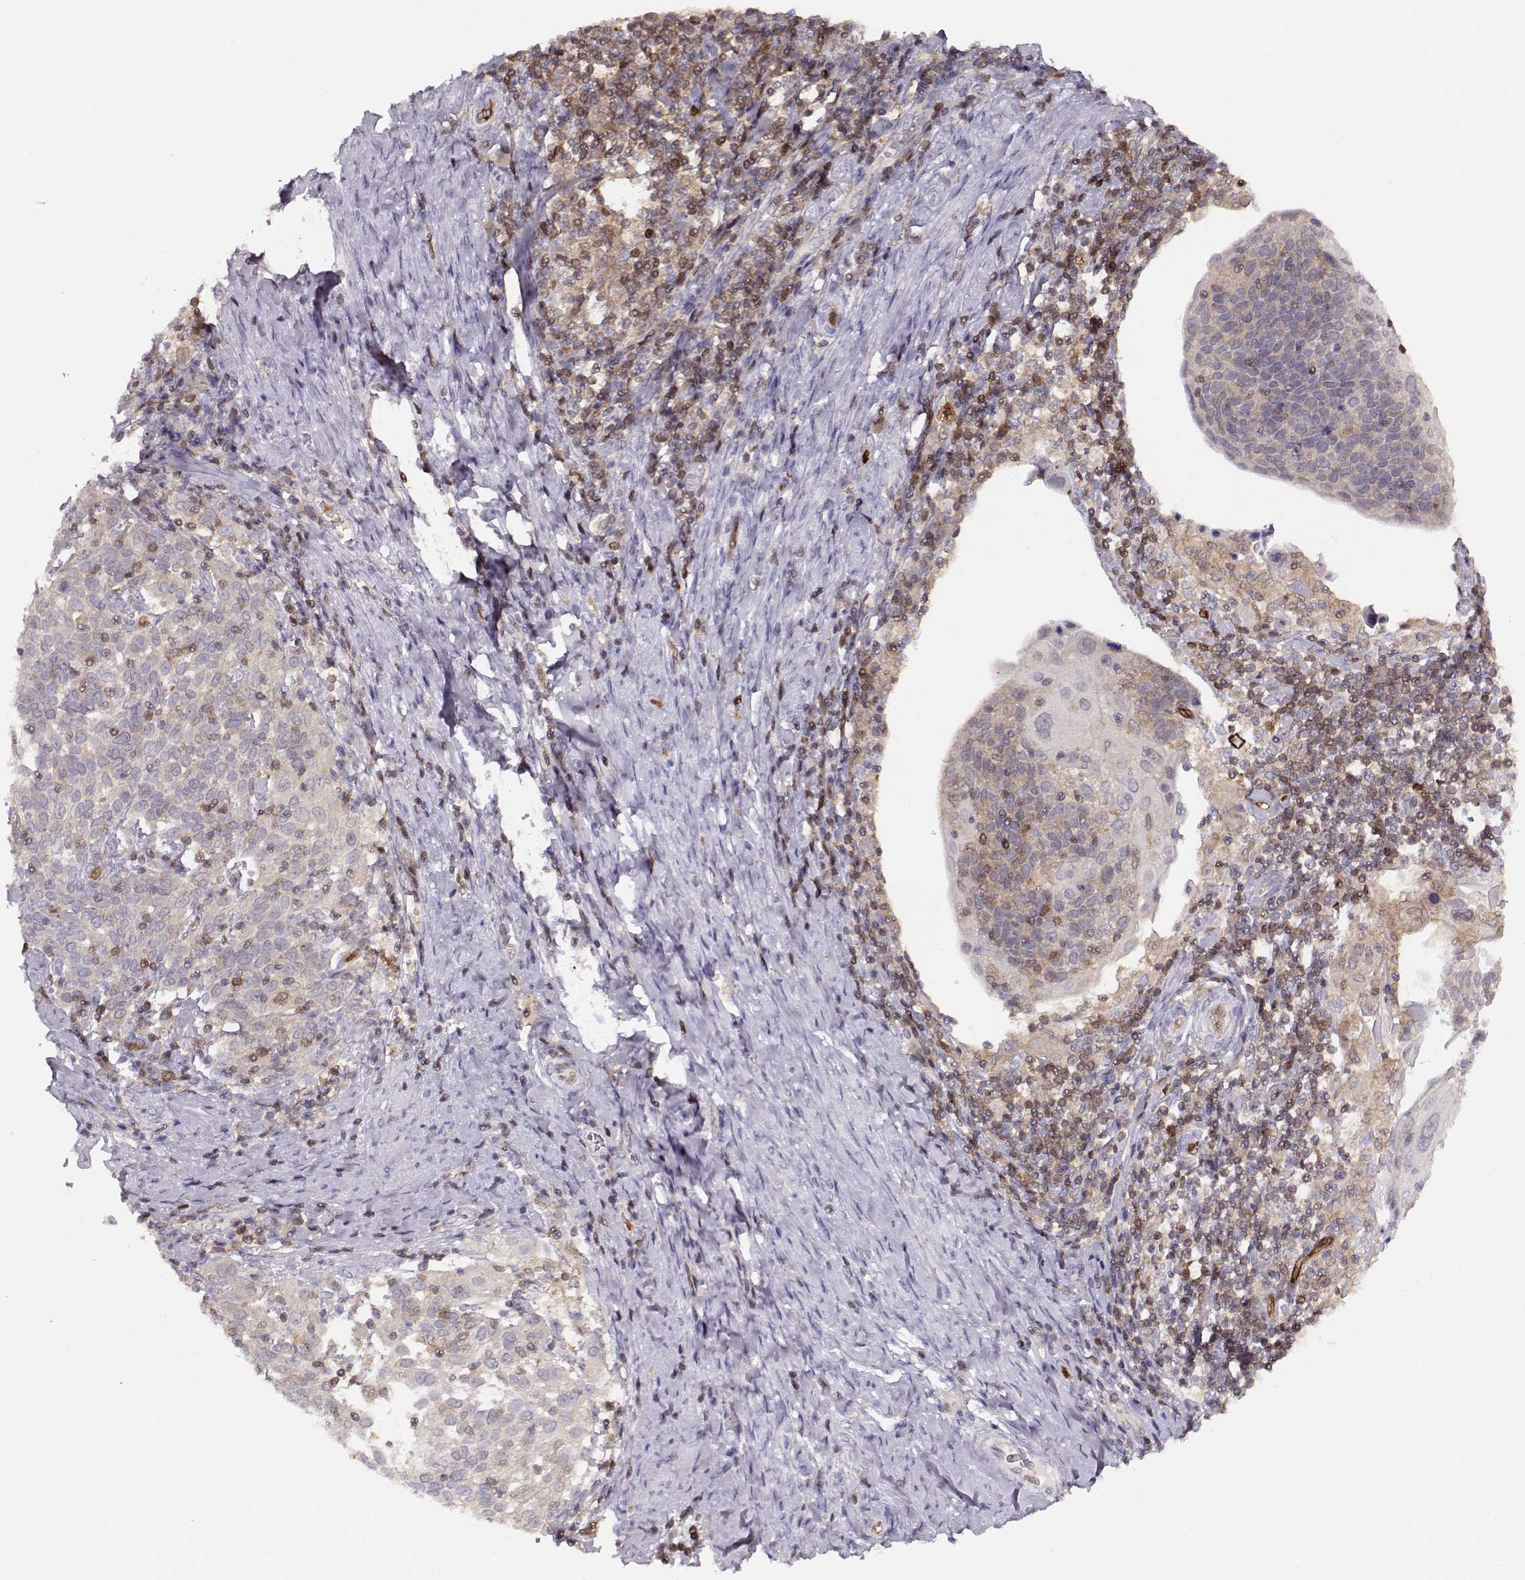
{"staining": {"intensity": "weak", "quantity": "<25%", "location": "cytoplasmic/membranous"}, "tissue": "cervical cancer", "cell_type": "Tumor cells", "image_type": "cancer", "snomed": [{"axis": "morphology", "description": "Squamous cell carcinoma, NOS"}, {"axis": "topography", "description": "Cervix"}], "caption": "High magnification brightfield microscopy of cervical cancer (squamous cell carcinoma) stained with DAB (3,3'-diaminobenzidine) (brown) and counterstained with hematoxylin (blue): tumor cells show no significant expression.", "gene": "PNP", "patient": {"sex": "female", "age": 61}}